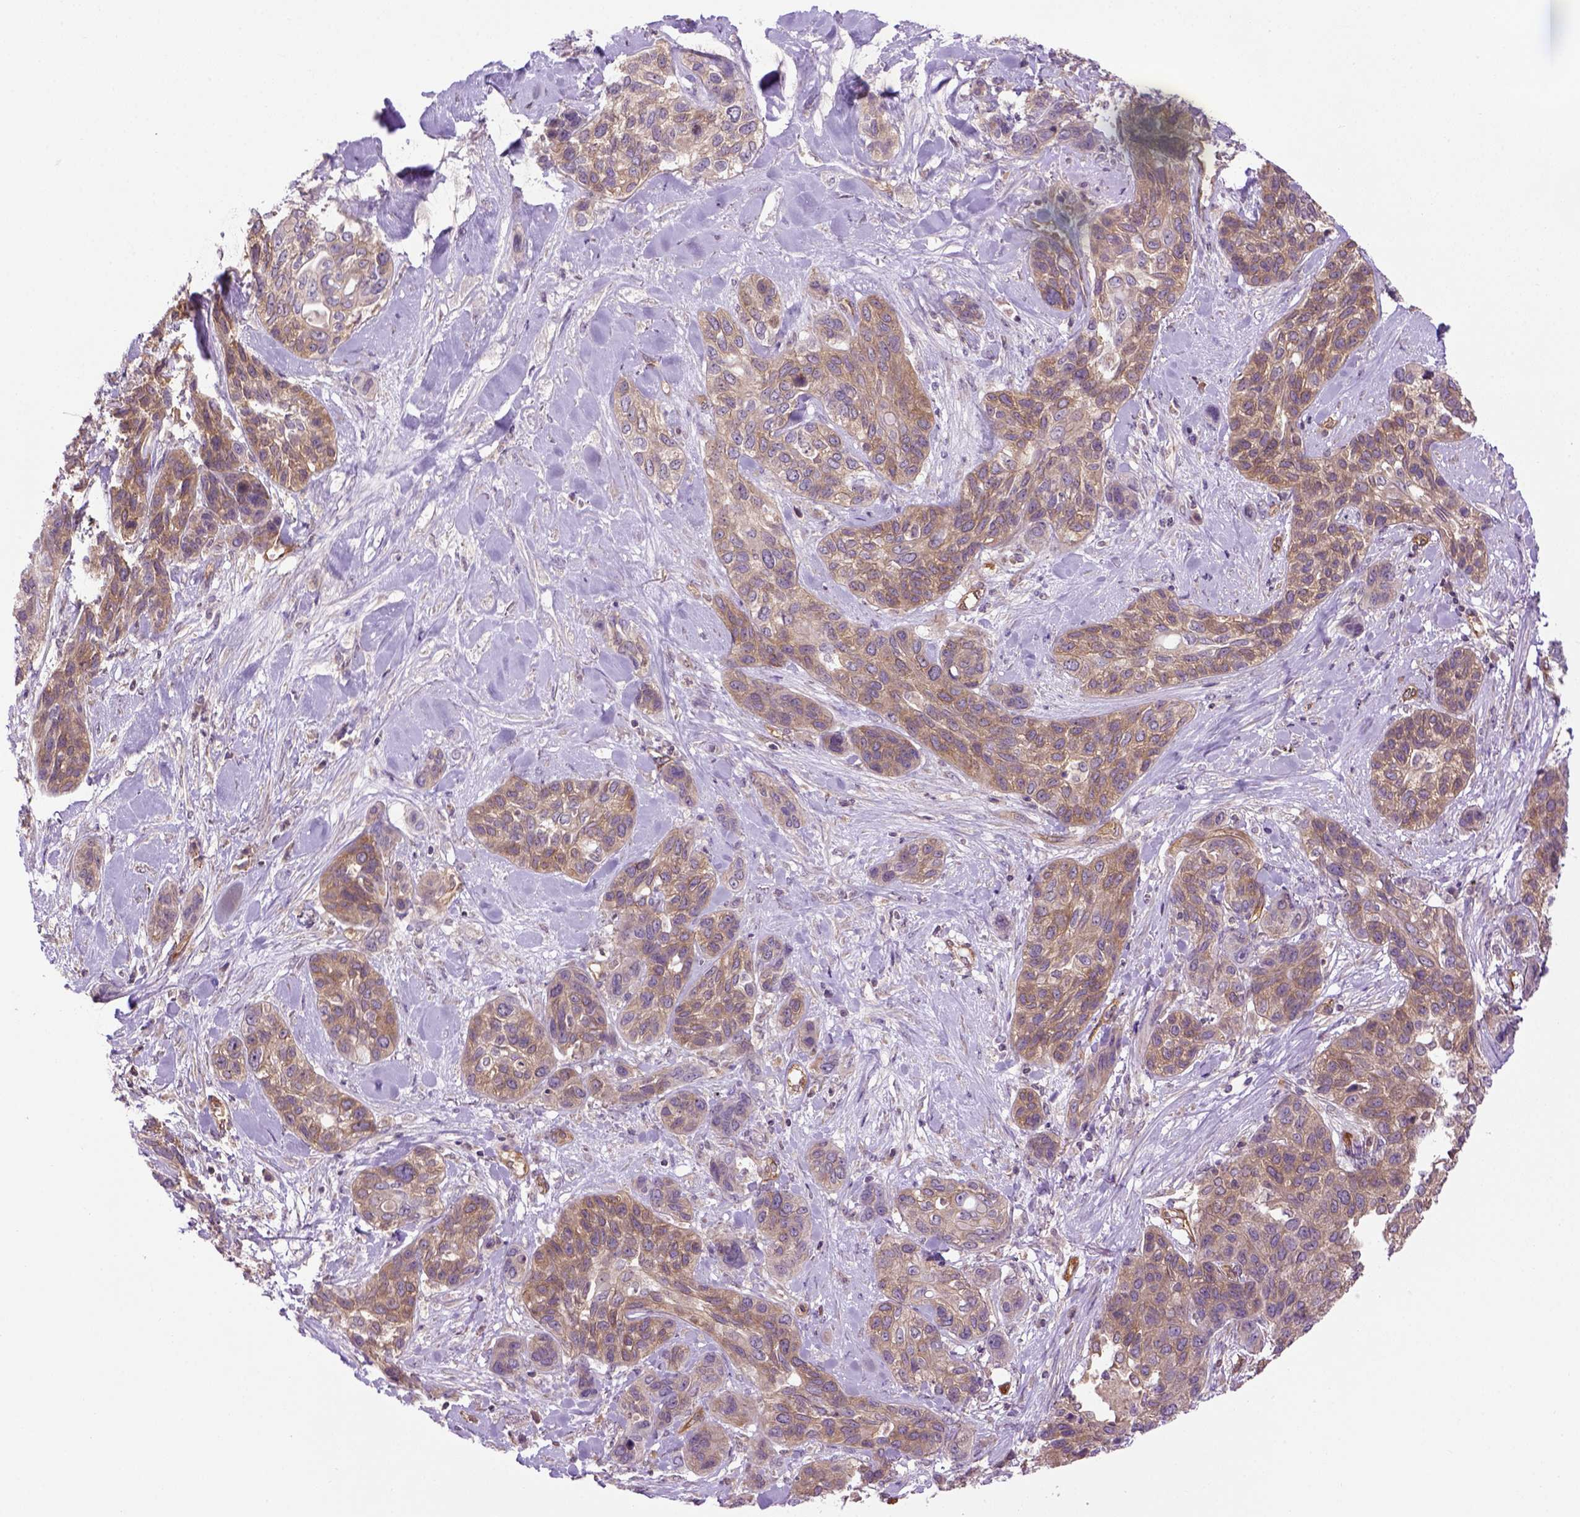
{"staining": {"intensity": "weak", "quantity": ">75%", "location": "cytoplasmic/membranous"}, "tissue": "lung cancer", "cell_type": "Tumor cells", "image_type": "cancer", "snomed": [{"axis": "morphology", "description": "Squamous cell carcinoma, NOS"}, {"axis": "topography", "description": "Lung"}], "caption": "This is an image of immunohistochemistry staining of lung cancer (squamous cell carcinoma), which shows weak positivity in the cytoplasmic/membranous of tumor cells.", "gene": "CASKIN2", "patient": {"sex": "female", "age": 70}}